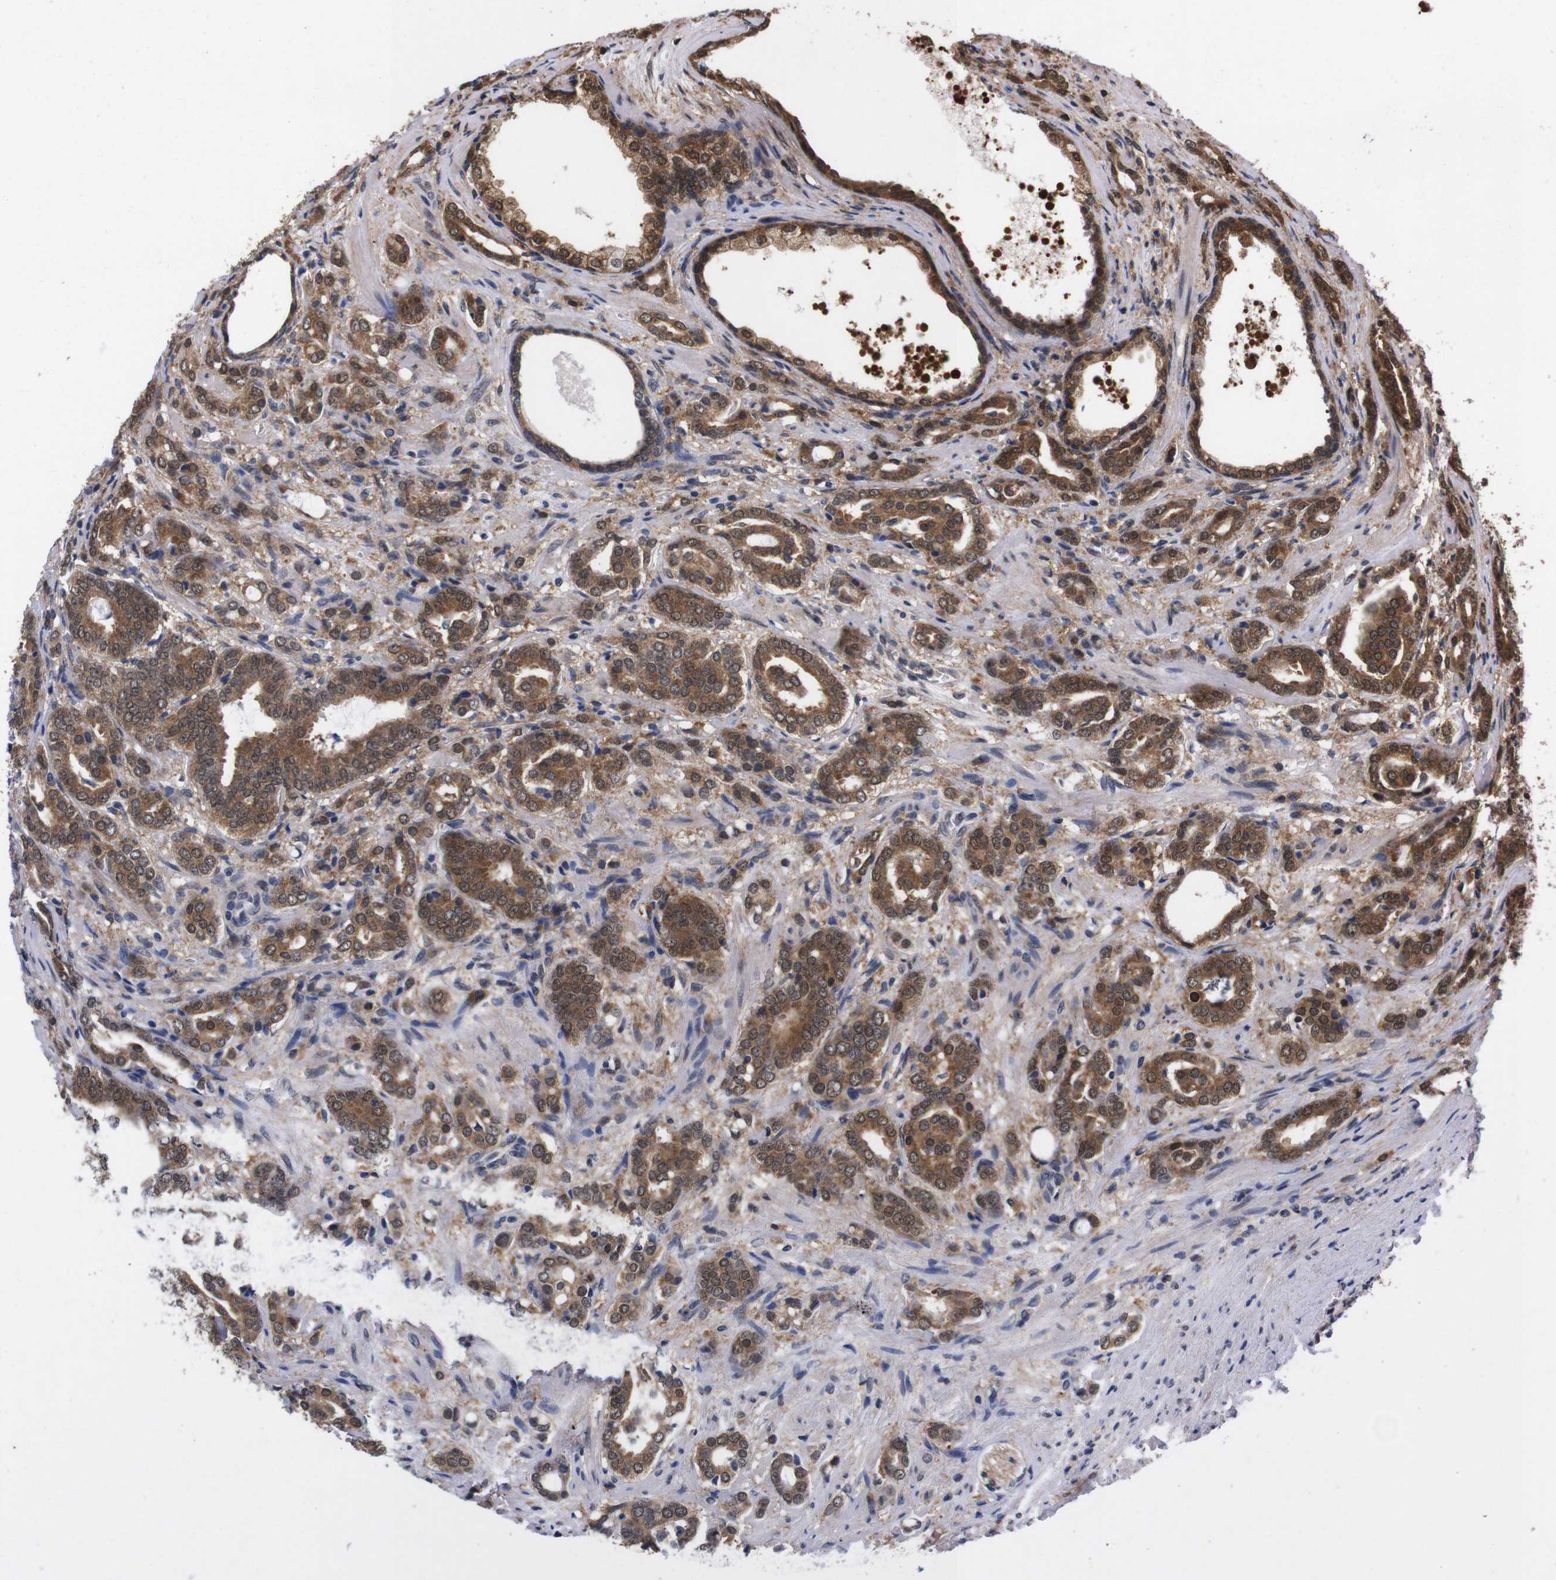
{"staining": {"intensity": "moderate", "quantity": ">75%", "location": "cytoplasmic/membranous,nuclear"}, "tissue": "prostate cancer", "cell_type": "Tumor cells", "image_type": "cancer", "snomed": [{"axis": "morphology", "description": "Adenocarcinoma, High grade"}, {"axis": "topography", "description": "Prostate"}], "caption": "High-magnification brightfield microscopy of prostate cancer (high-grade adenocarcinoma) stained with DAB (brown) and counterstained with hematoxylin (blue). tumor cells exhibit moderate cytoplasmic/membranous and nuclear positivity is present in approximately>75% of cells. (DAB = brown stain, brightfield microscopy at high magnification).", "gene": "UBQLN2", "patient": {"sex": "male", "age": 64}}